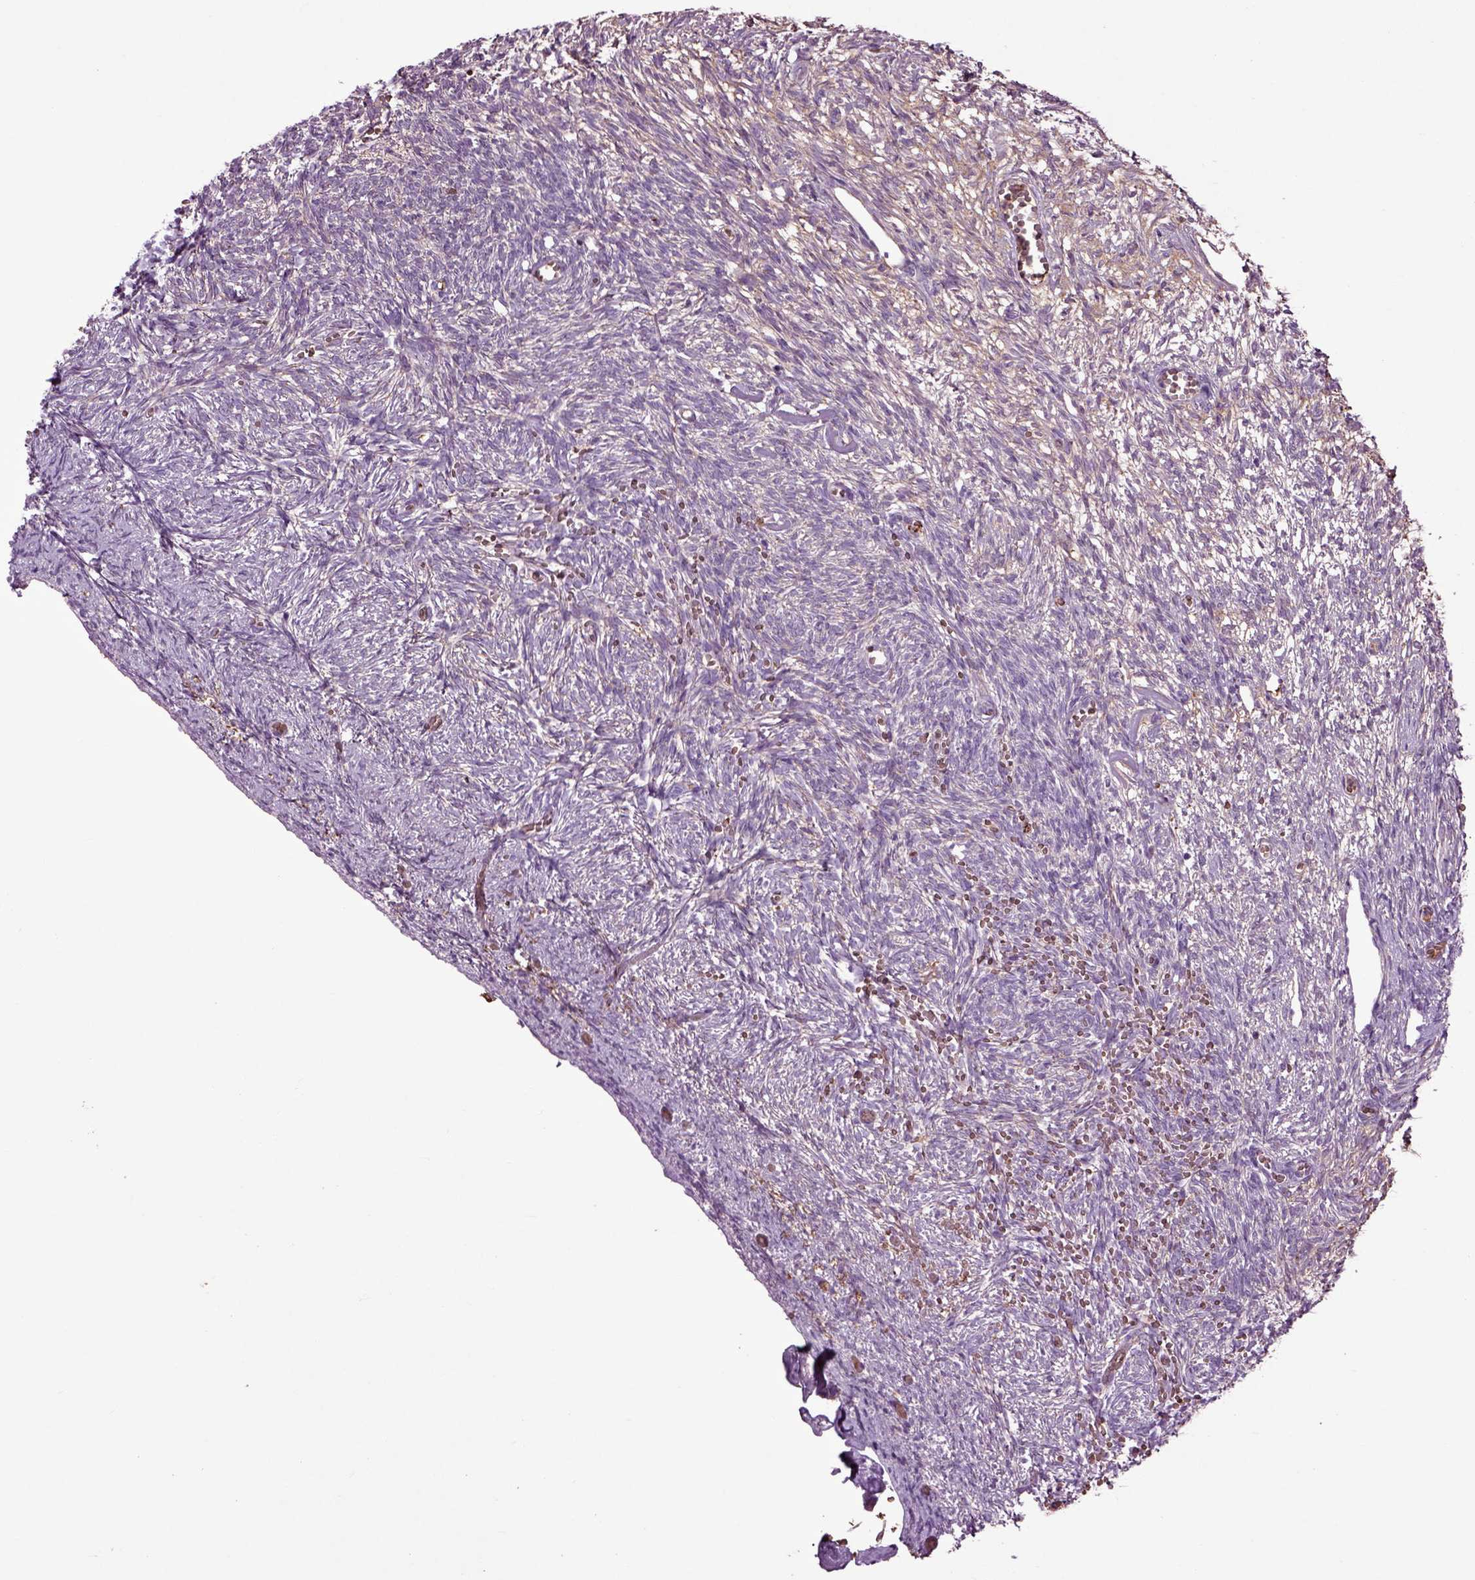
{"staining": {"intensity": "moderate", "quantity": ">75%", "location": "cytoplasmic/membranous"}, "tissue": "ovary", "cell_type": "Follicle cells", "image_type": "normal", "snomed": [{"axis": "morphology", "description": "Normal tissue, NOS"}, {"axis": "topography", "description": "Ovary"}], "caption": "Protein positivity by immunohistochemistry (IHC) reveals moderate cytoplasmic/membranous staining in about >75% of follicle cells in unremarkable ovary.", "gene": "SPON1", "patient": {"sex": "female", "age": 43}}